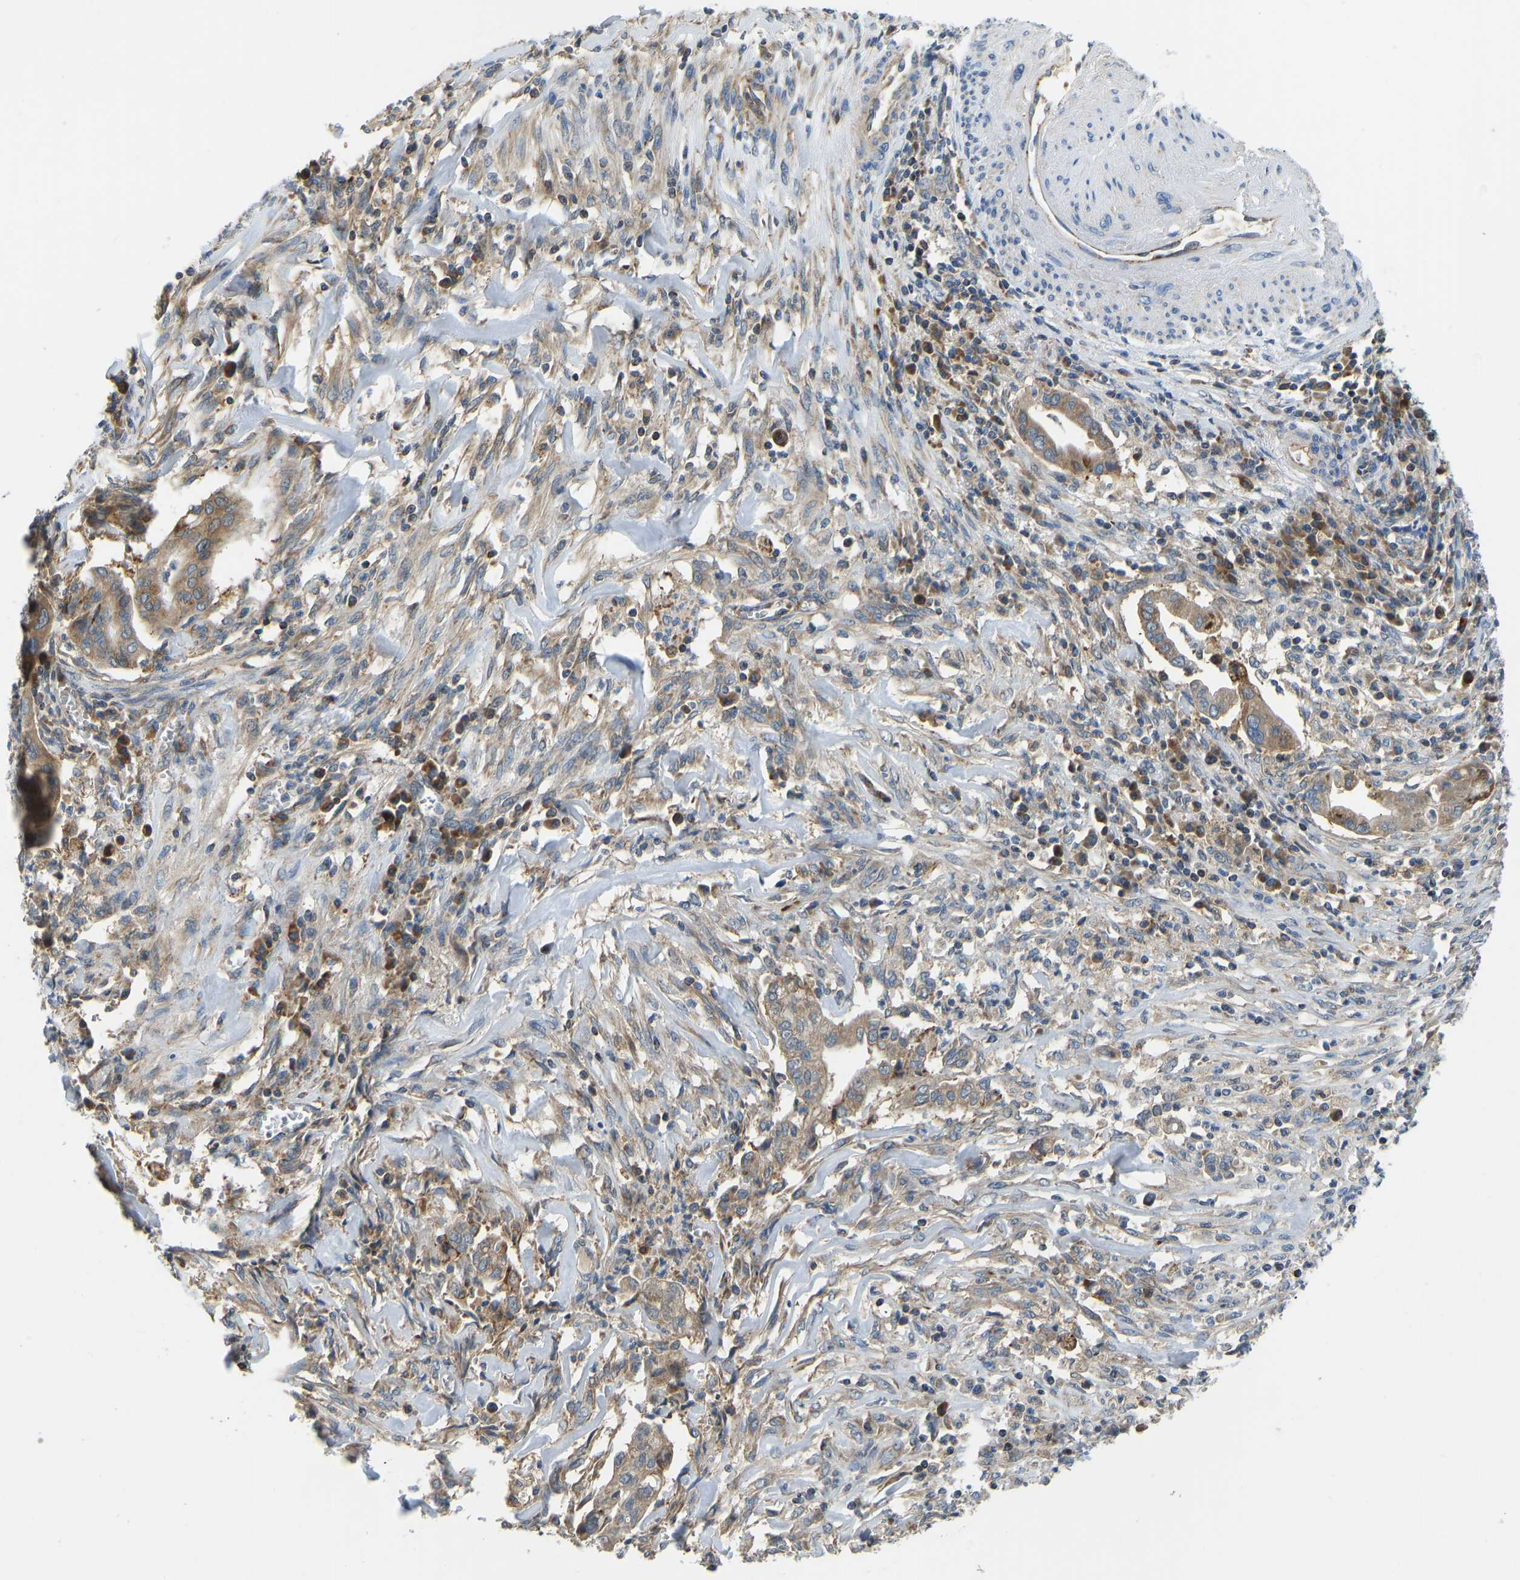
{"staining": {"intensity": "weak", "quantity": ">75%", "location": "cytoplasmic/membranous"}, "tissue": "cervical cancer", "cell_type": "Tumor cells", "image_type": "cancer", "snomed": [{"axis": "morphology", "description": "Adenocarcinoma, NOS"}, {"axis": "topography", "description": "Cervix"}], "caption": "Cervical adenocarcinoma stained with a protein marker reveals weak staining in tumor cells.", "gene": "RBP1", "patient": {"sex": "female", "age": 44}}